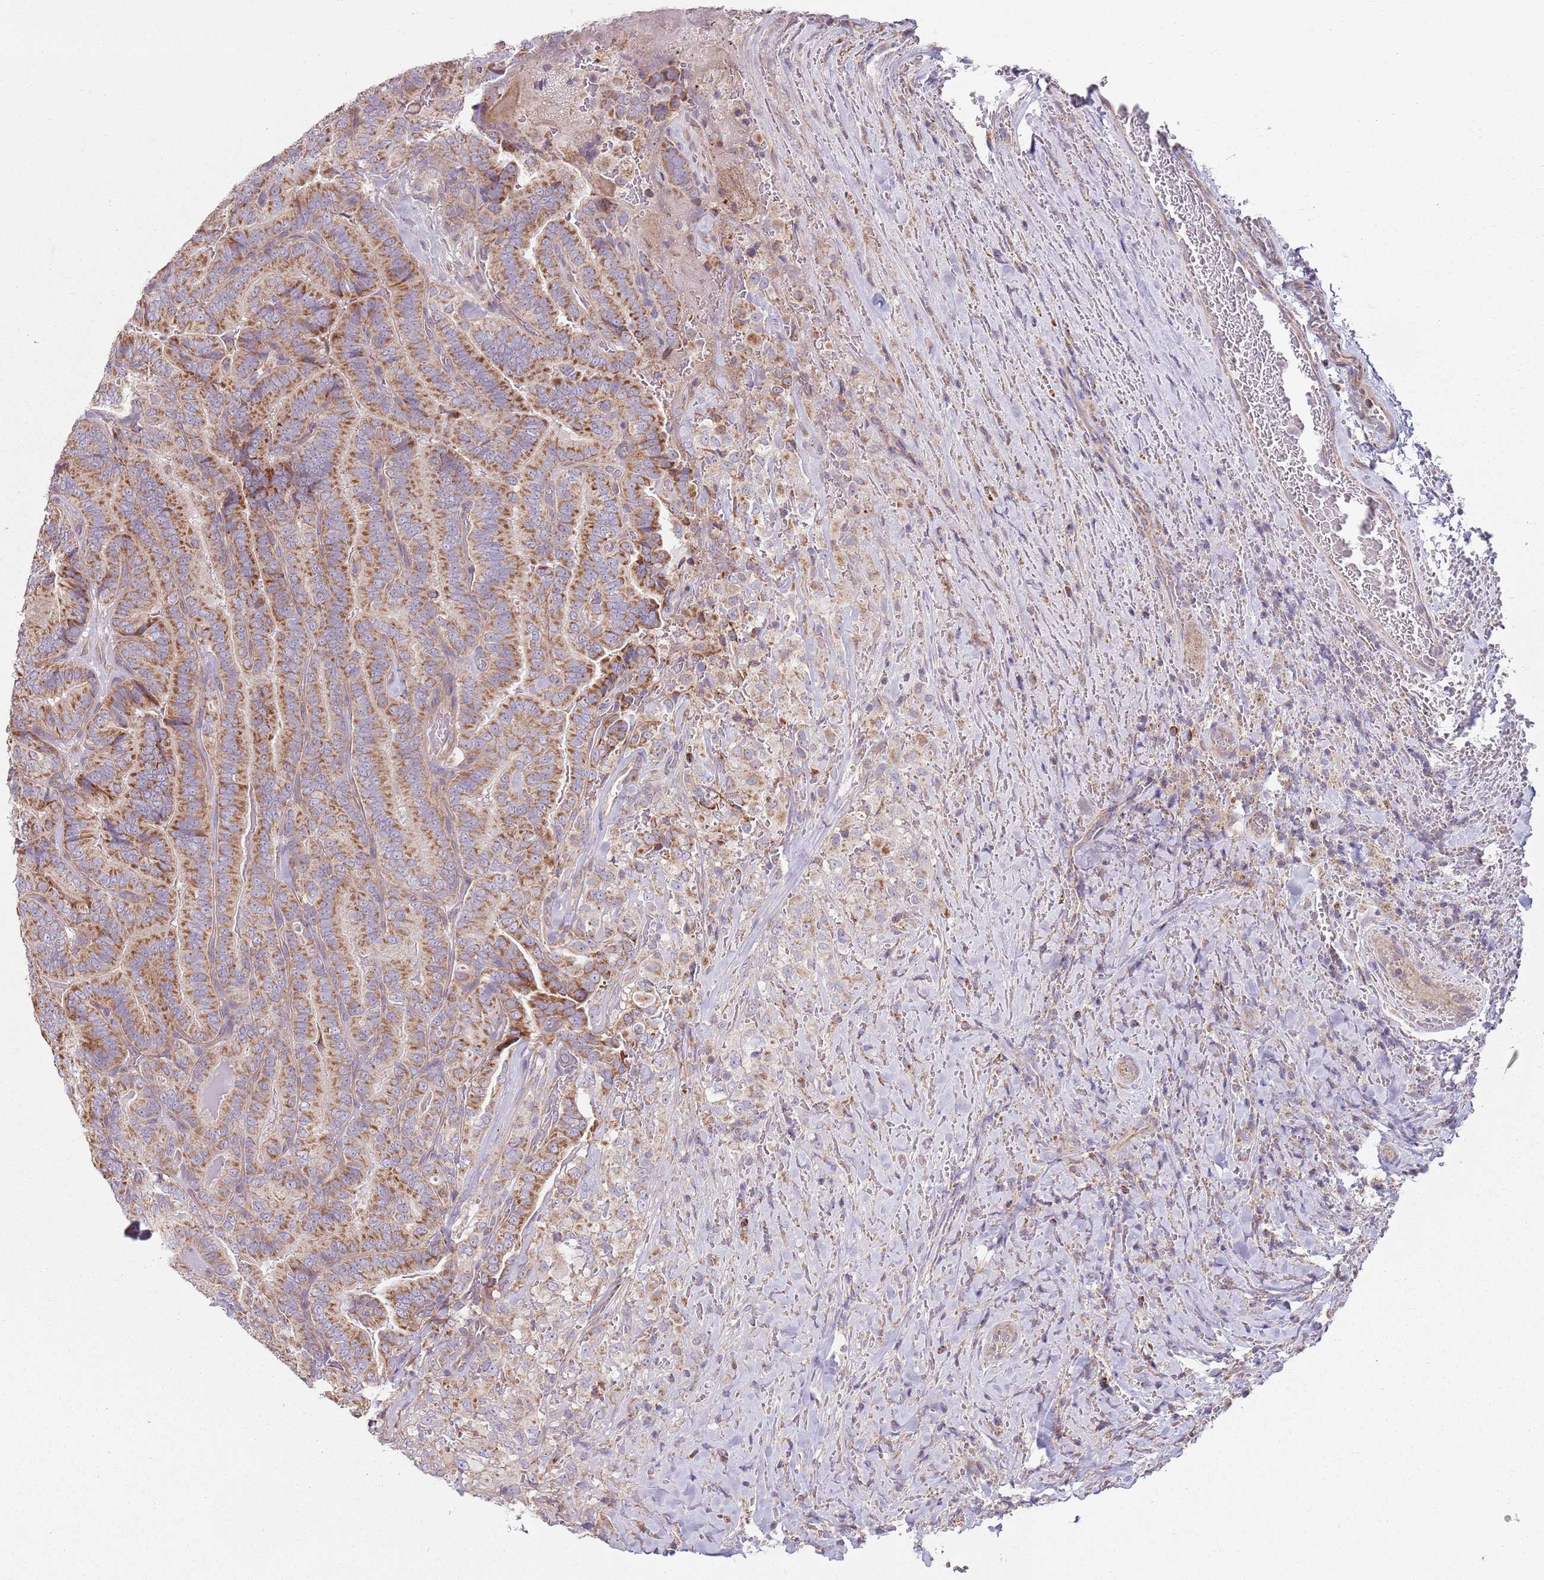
{"staining": {"intensity": "moderate", "quantity": ">75%", "location": "cytoplasmic/membranous"}, "tissue": "thyroid cancer", "cell_type": "Tumor cells", "image_type": "cancer", "snomed": [{"axis": "morphology", "description": "Papillary adenocarcinoma, NOS"}, {"axis": "topography", "description": "Thyroid gland"}], "caption": "IHC (DAB (3,3'-diaminobenzidine)) staining of thyroid cancer (papillary adenocarcinoma) demonstrates moderate cytoplasmic/membranous protein staining in approximately >75% of tumor cells. Using DAB (3,3'-diaminobenzidine) (brown) and hematoxylin (blue) stains, captured at high magnification using brightfield microscopy.", "gene": "GAS8", "patient": {"sex": "male", "age": 61}}